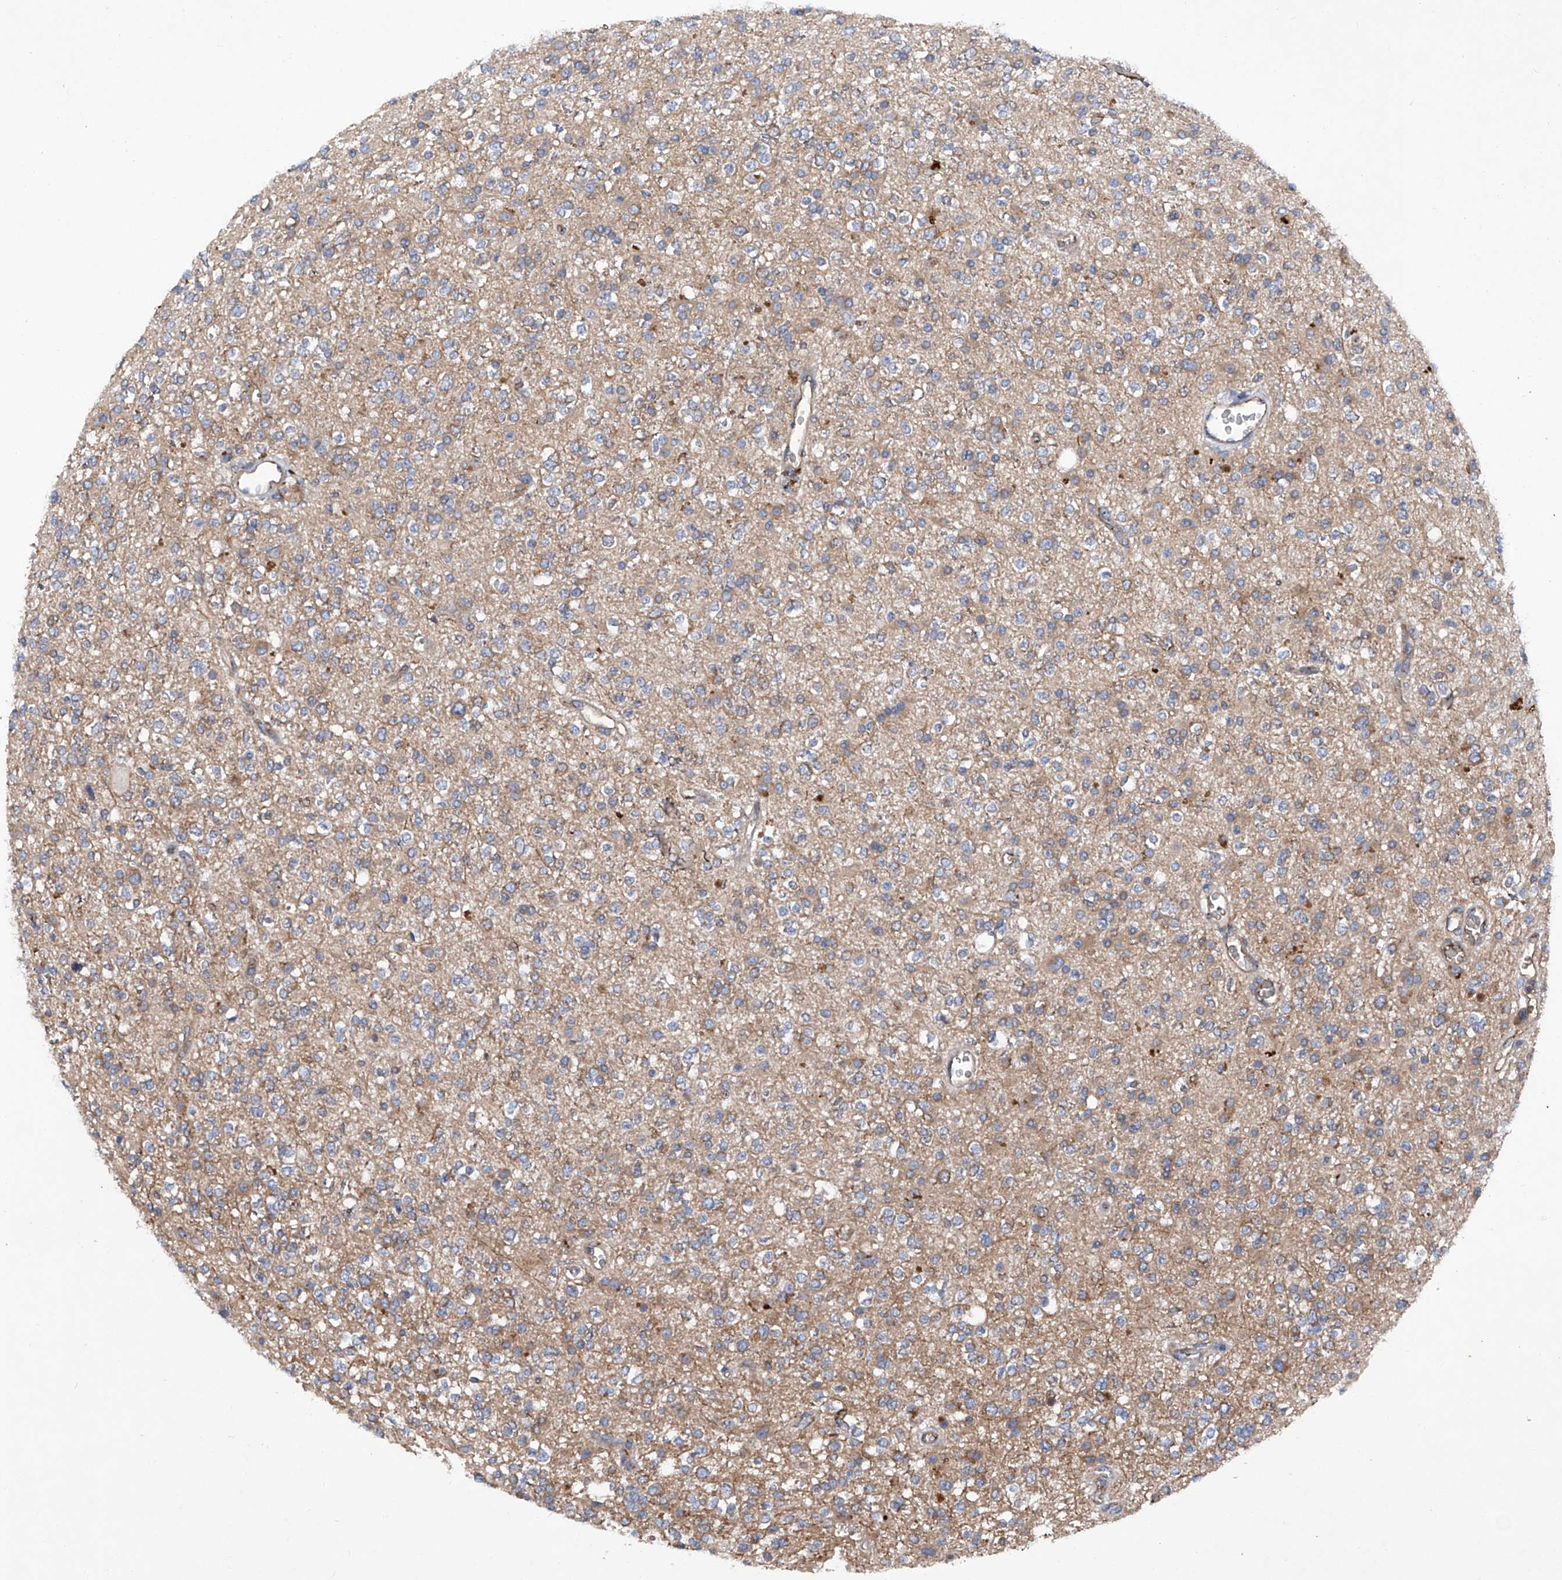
{"staining": {"intensity": "moderate", "quantity": "<25%", "location": "cytoplasmic/membranous"}, "tissue": "glioma", "cell_type": "Tumor cells", "image_type": "cancer", "snomed": [{"axis": "morphology", "description": "Glioma, malignant, High grade"}, {"axis": "topography", "description": "Brain"}], "caption": "The image displays immunohistochemical staining of glioma. There is moderate cytoplasmic/membranous staining is appreciated in approximately <25% of tumor cells.", "gene": "ASCC3", "patient": {"sex": "male", "age": 34}}